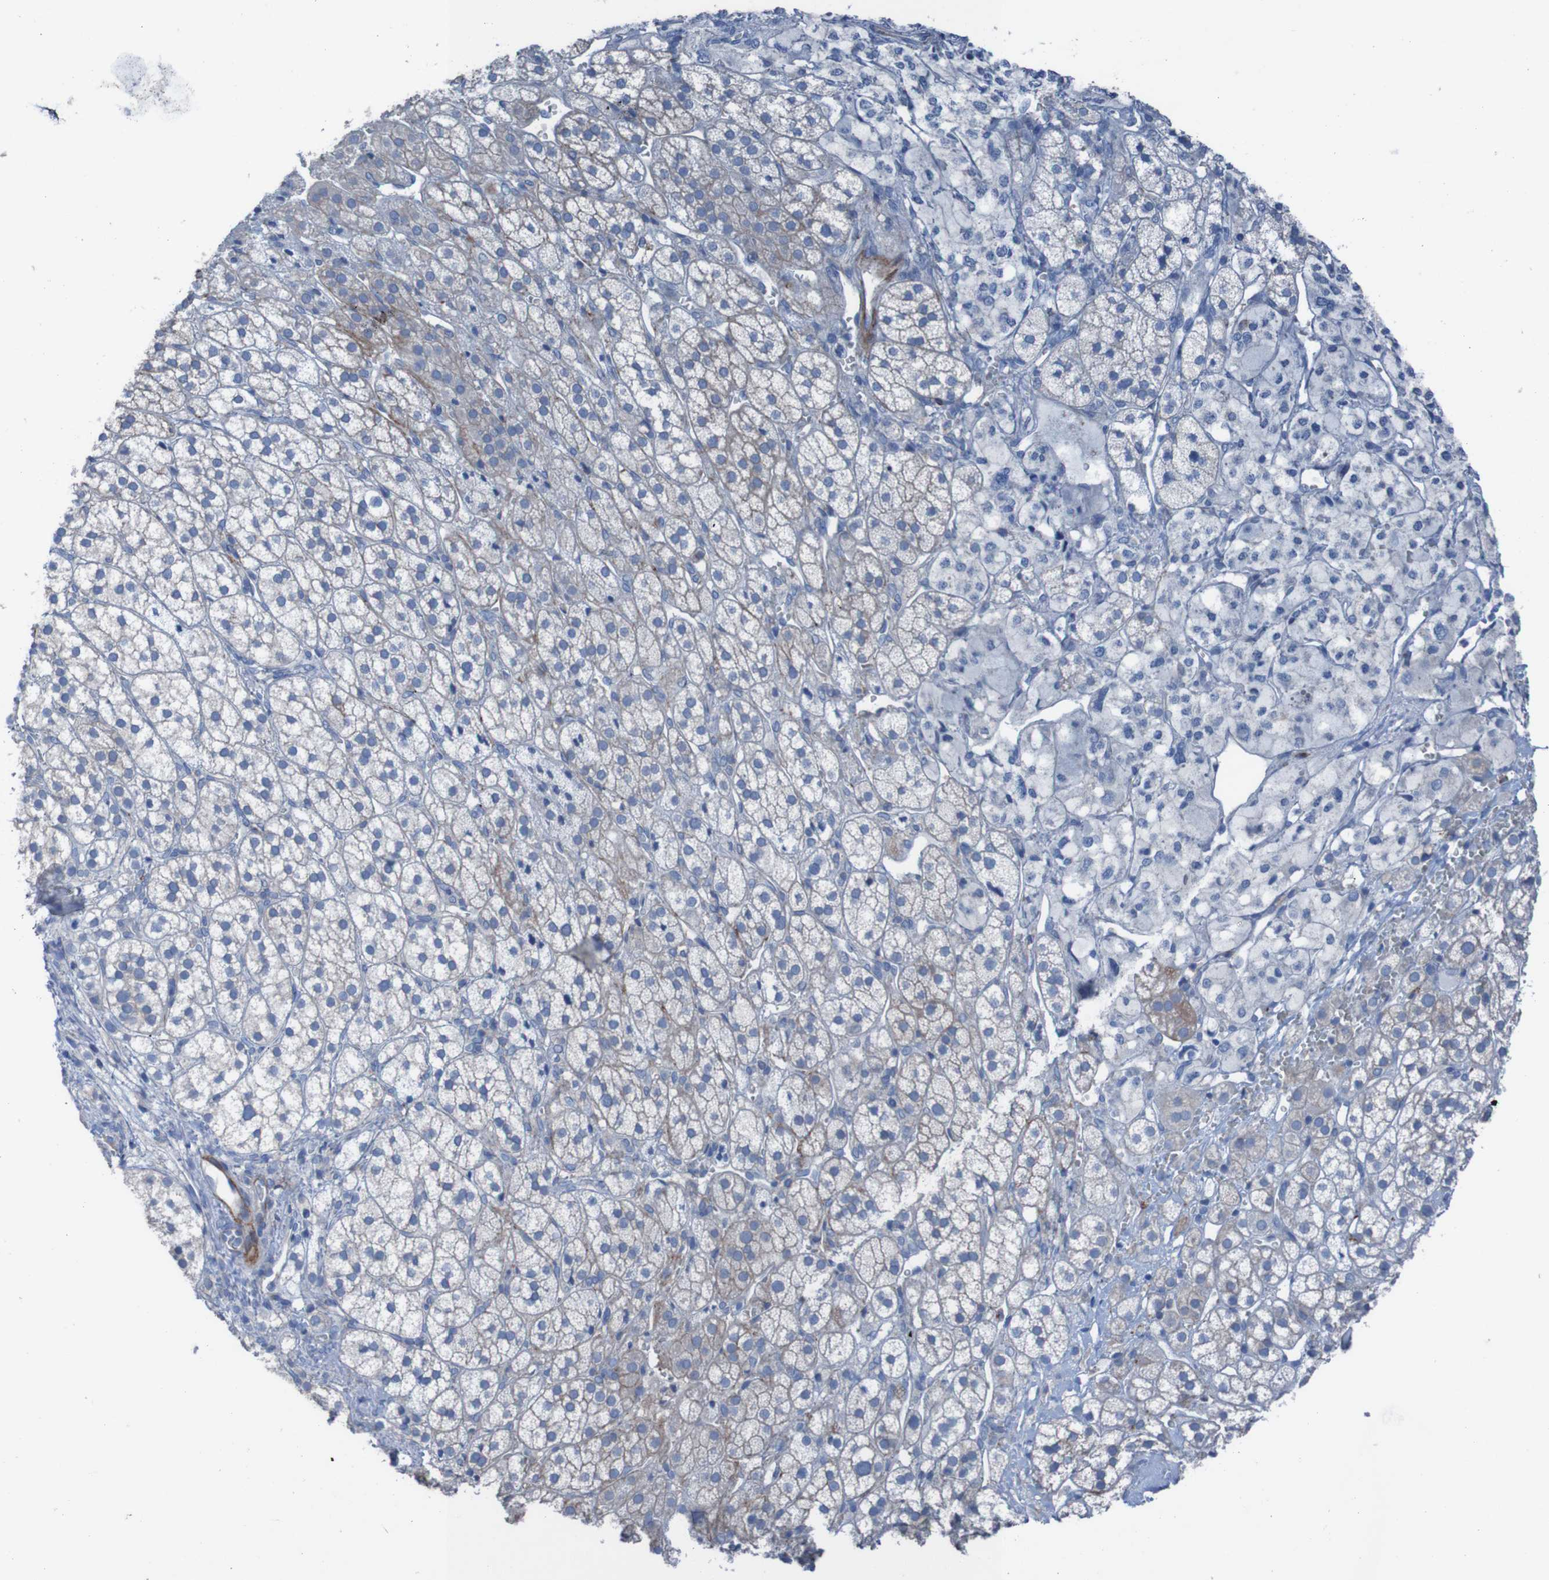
{"staining": {"intensity": "moderate", "quantity": "25%-75%", "location": "cytoplasmic/membranous"}, "tissue": "adrenal gland", "cell_type": "Glandular cells", "image_type": "normal", "snomed": [{"axis": "morphology", "description": "Normal tissue, NOS"}, {"axis": "topography", "description": "Adrenal gland"}], "caption": "An immunohistochemistry micrograph of unremarkable tissue is shown. Protein staining in brown labels moderate cytoplasmic/membranous positivity in adrenal gland within glandular cells.", "gene": "RNF182", "patient": {"sex": "male", "age": 56}}